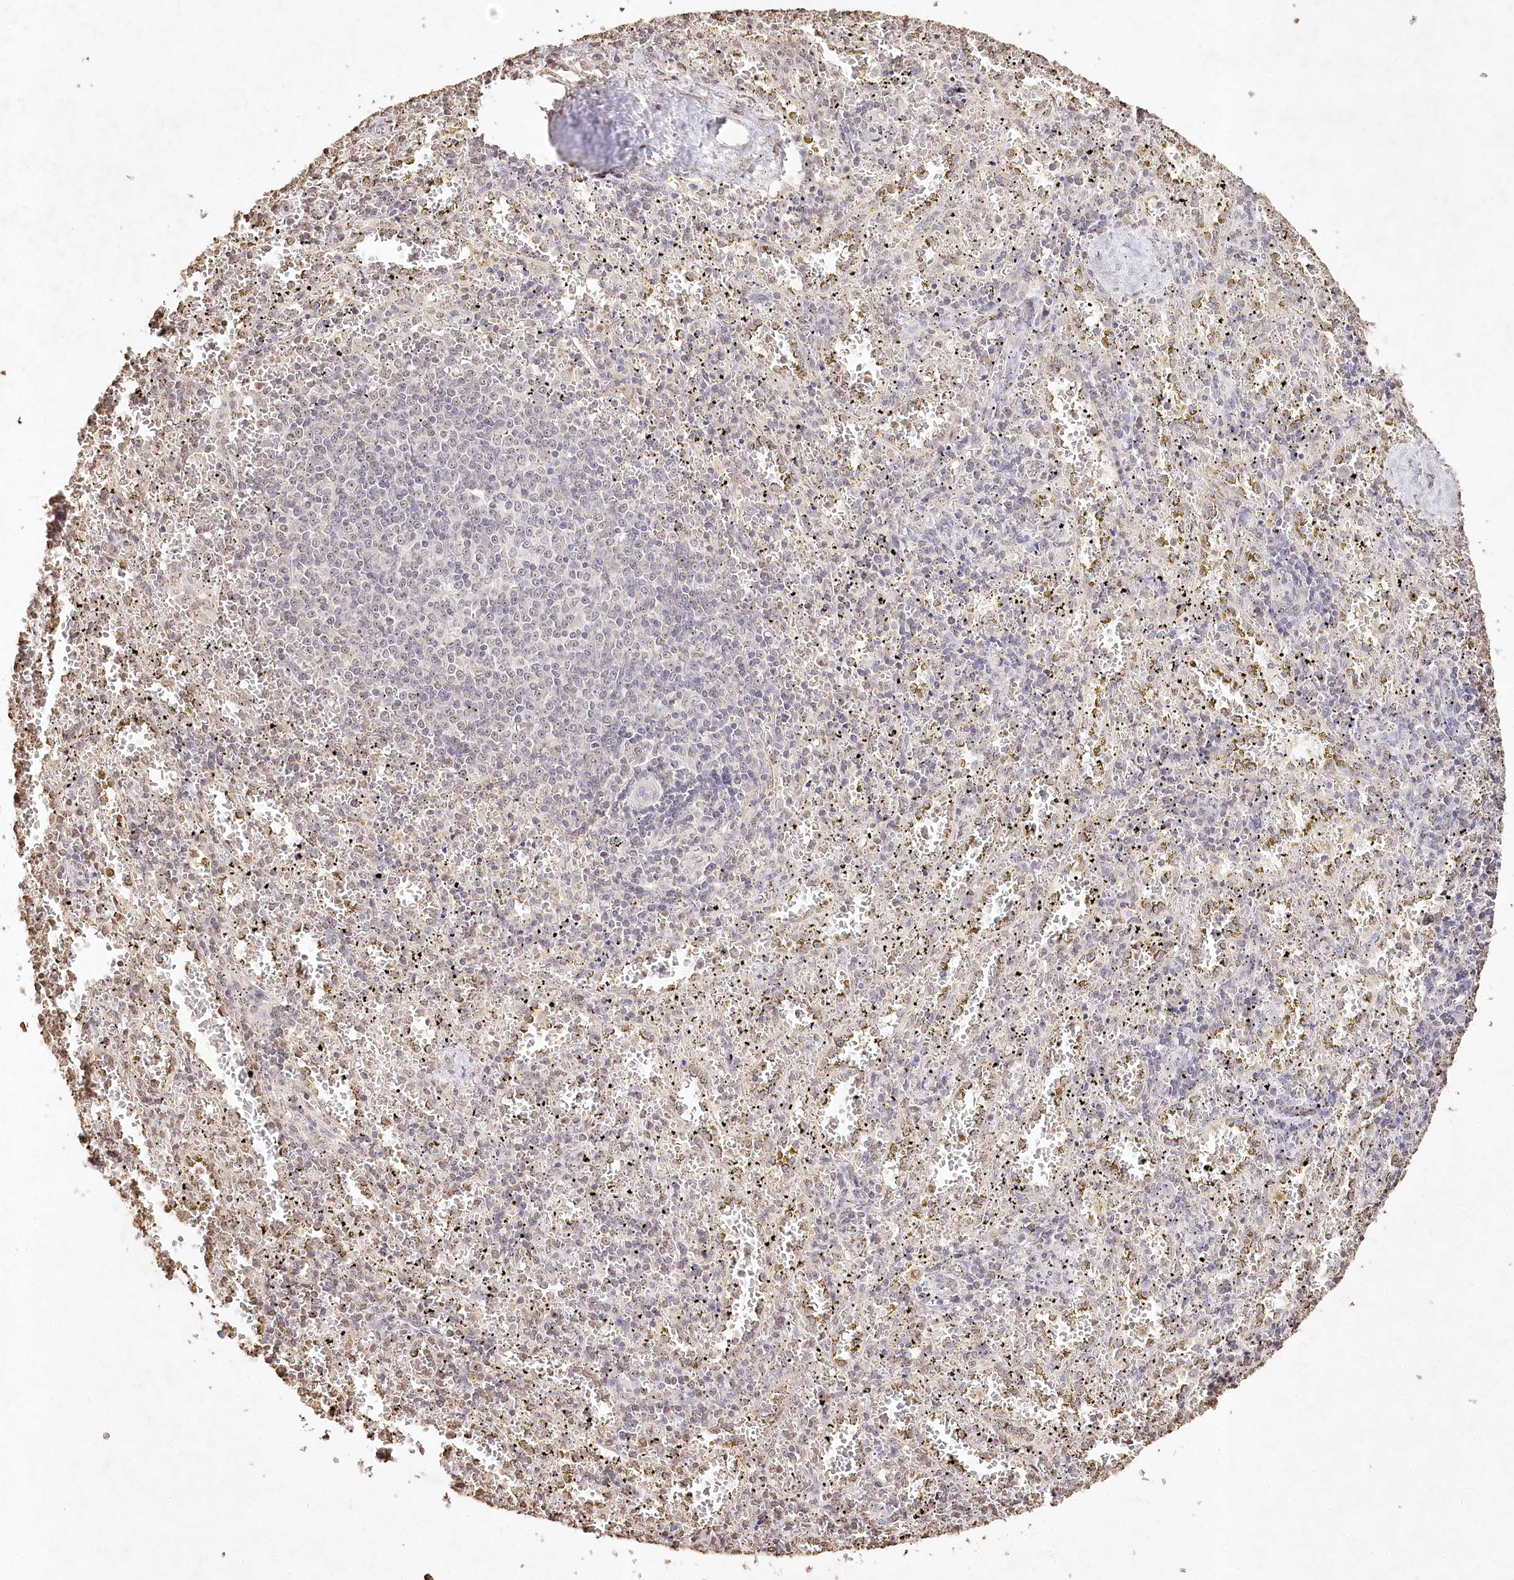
{"staining": {"intensity": "negative", "quantity": "none", "location": "none"}, "tissue": "spleen", "cell_type": "Cells in red pulp", "image_type": "normal", "snomed": [{"axis": "morphology", "description": "Normal tissue, NOS"}, {"axis": "topography", "description": "Spleen"}], "caption": "A micrograph of spleen stained for a protein exhibits no brown staining in cells in red pulp. Brightfield microscopy of immunohistochemistry (IHC) stained with DAB (3,3'-diaminobenzidine) (brown) and hematoxylin (blue), captured at high magnification.", "gene": "DMXL1", "patient": {"sex": "male", "age": 11}}